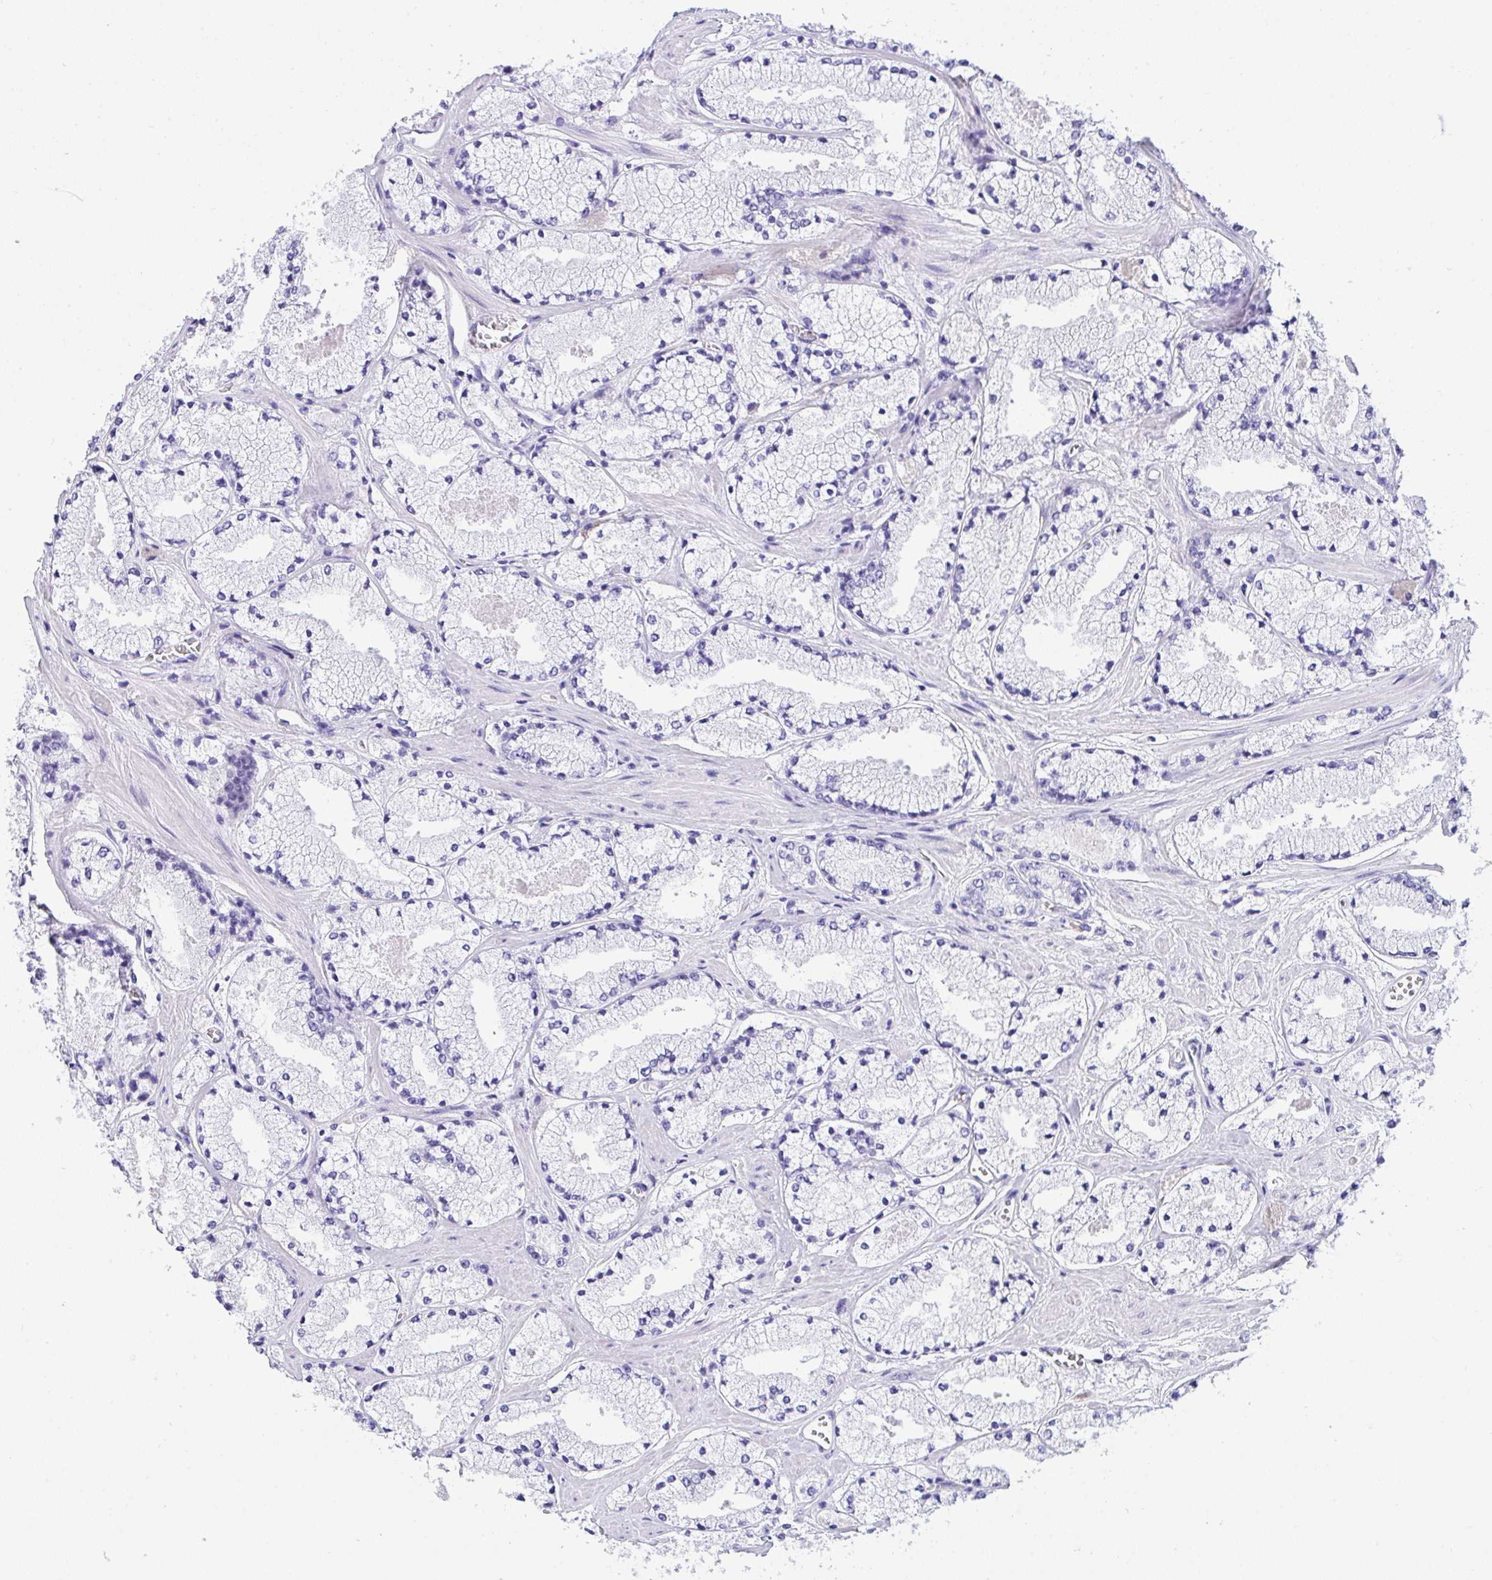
{"staining": {"intensity": "negative", "quantity": "none", "location": "none"}, "tissue": "prostate cancer", "cell_type": "Tumor cells", "image_type": "cancer", "snomed": [{"axis": "morphology", "description": "Adenocarcinoma, High grade"}, {"axis": "topography", "description": "Prostate"}], "caption": "The photomicrograph displays no significant positivity in tumor cells of prostate cancer.", "gene": "BEST4", "patient": {"sex": "male", "age": 63}}